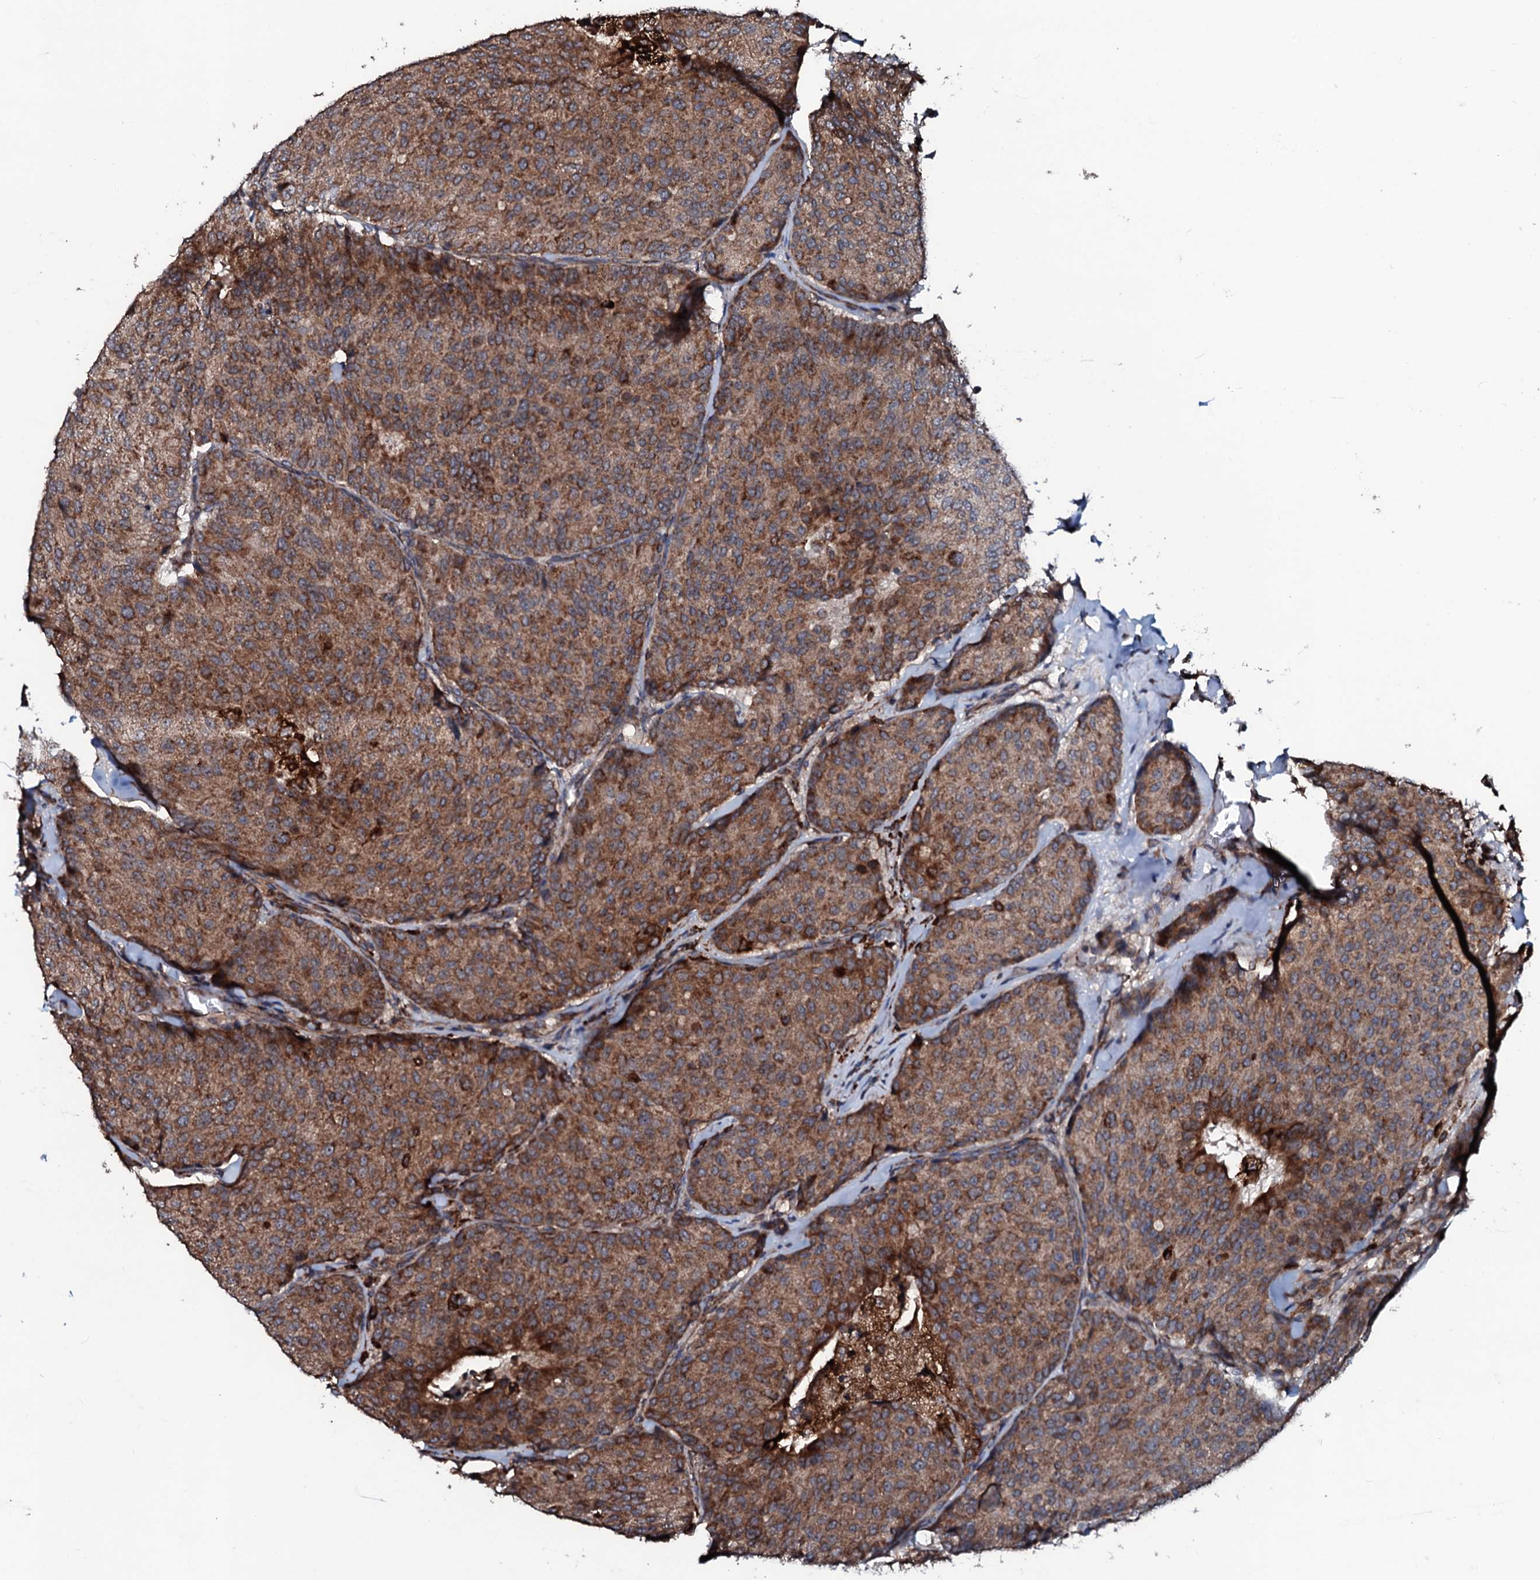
{"staining": {"intensity": "strong", "quantity": ">75%", "location": "cytoplasmic/membranous"}, "tissue": "breast cancer", "cell_type": "Tumor cells", "image_type": "cancer", "snomed": [{"axis": "morphology", "description": "Duct carcinoma"}, {"axis": "topography", "description": "Breast"}], "caption": "The histopathology image displays staining of breast cancer, revealing strong cytoplasmic/membranous protein expression (brown color) within tumor cells.", "gene": "SDHAF2", "patient": {"sex": "female", "age": 75}}